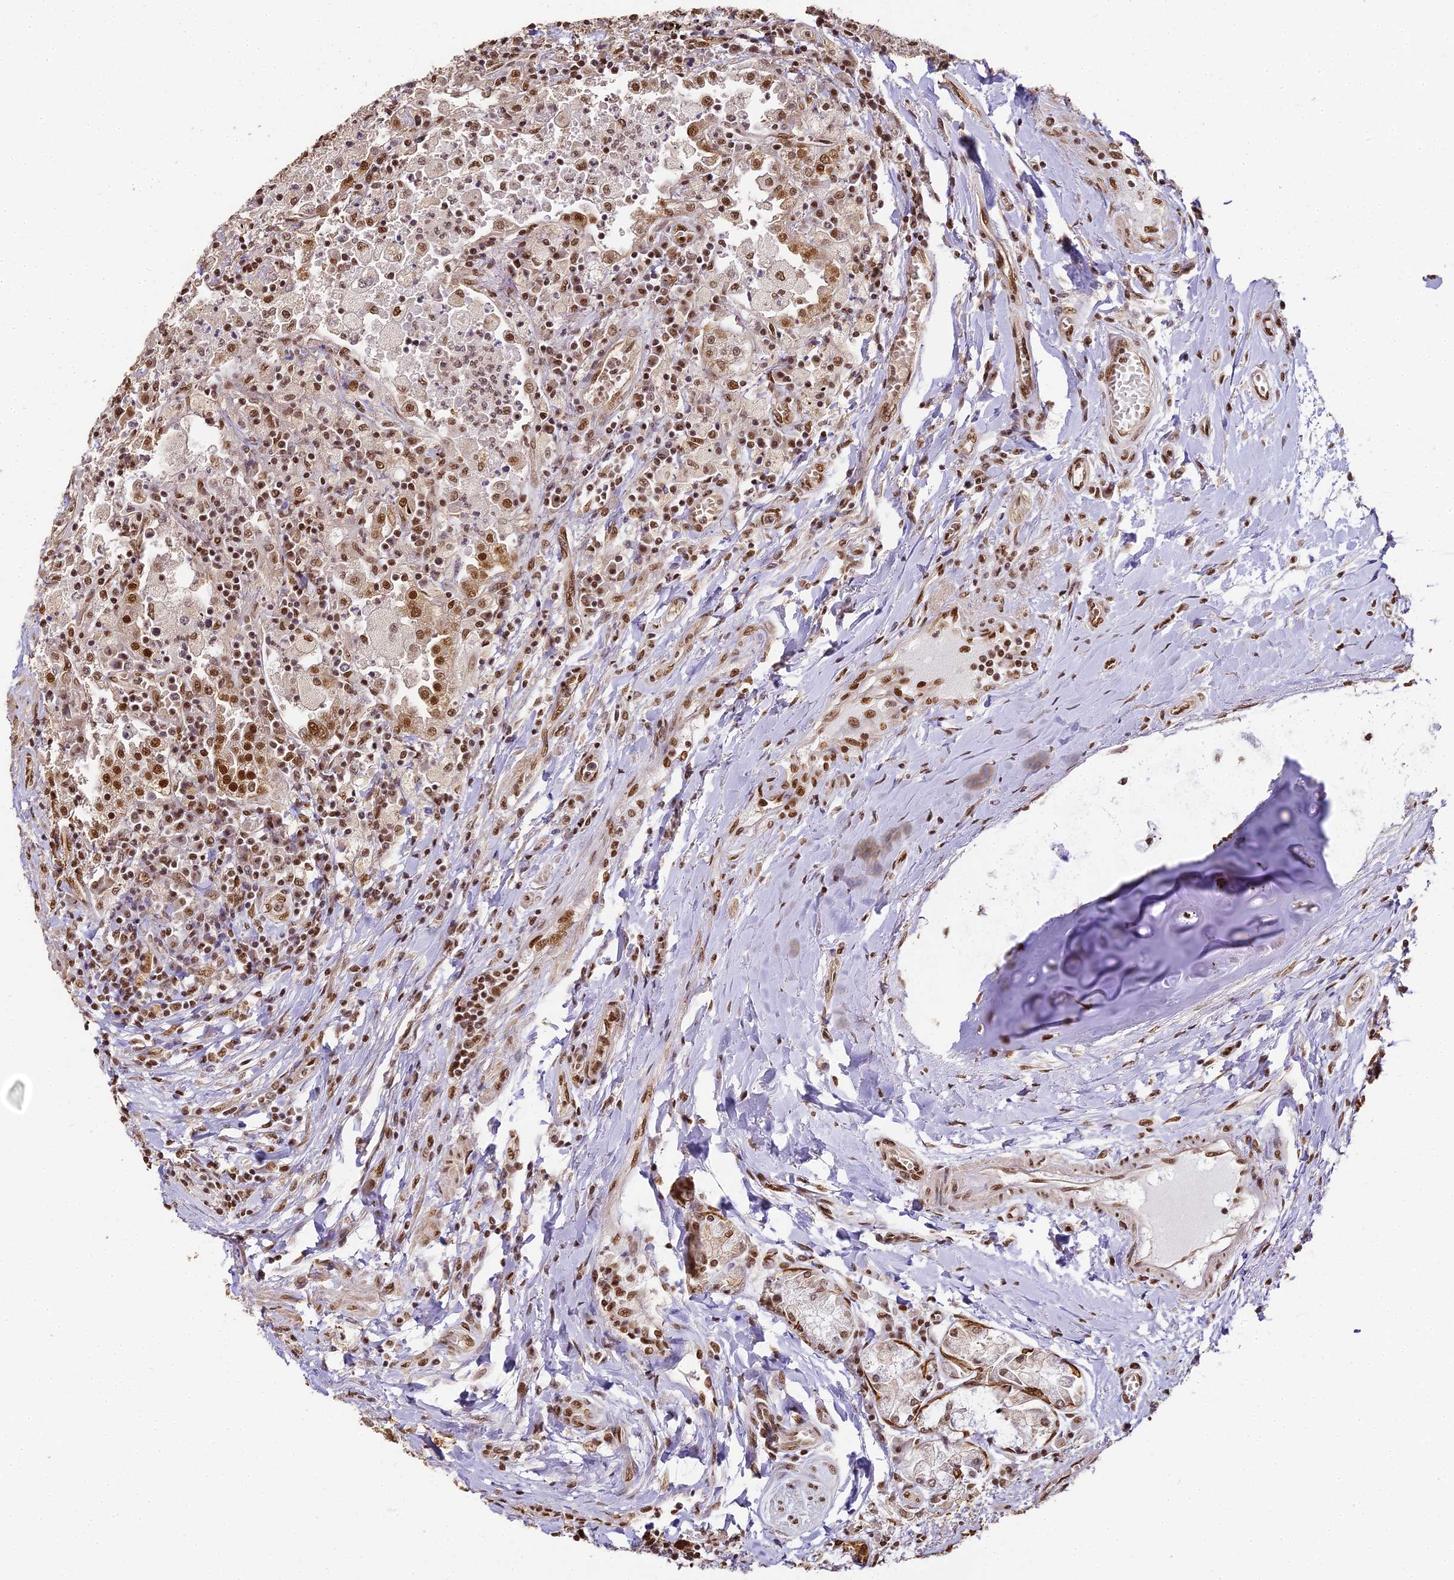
{"staining": {"intensity": "strong", "quantity": ">75%", "location": "nuclear"}, "tissue": "lung", "cell_type": "Alveolar cells", "image_type": "normal", "snomed": [{"axis": "morphology", "description": "Normal tissue, NOS"}, {"axis": "topography", "description": "Bronchus"}, {"axis": "topography", "description": "Lung"}], "caption": "Alveolar cells reveal strong nuclear positivity in about >75% of cells in unremarkable lung. The protein is shown in brown color, while the nuclei are stained blue.", "gene": "HNRNPA1", "patient": {"sex": "female", "age": 49}}